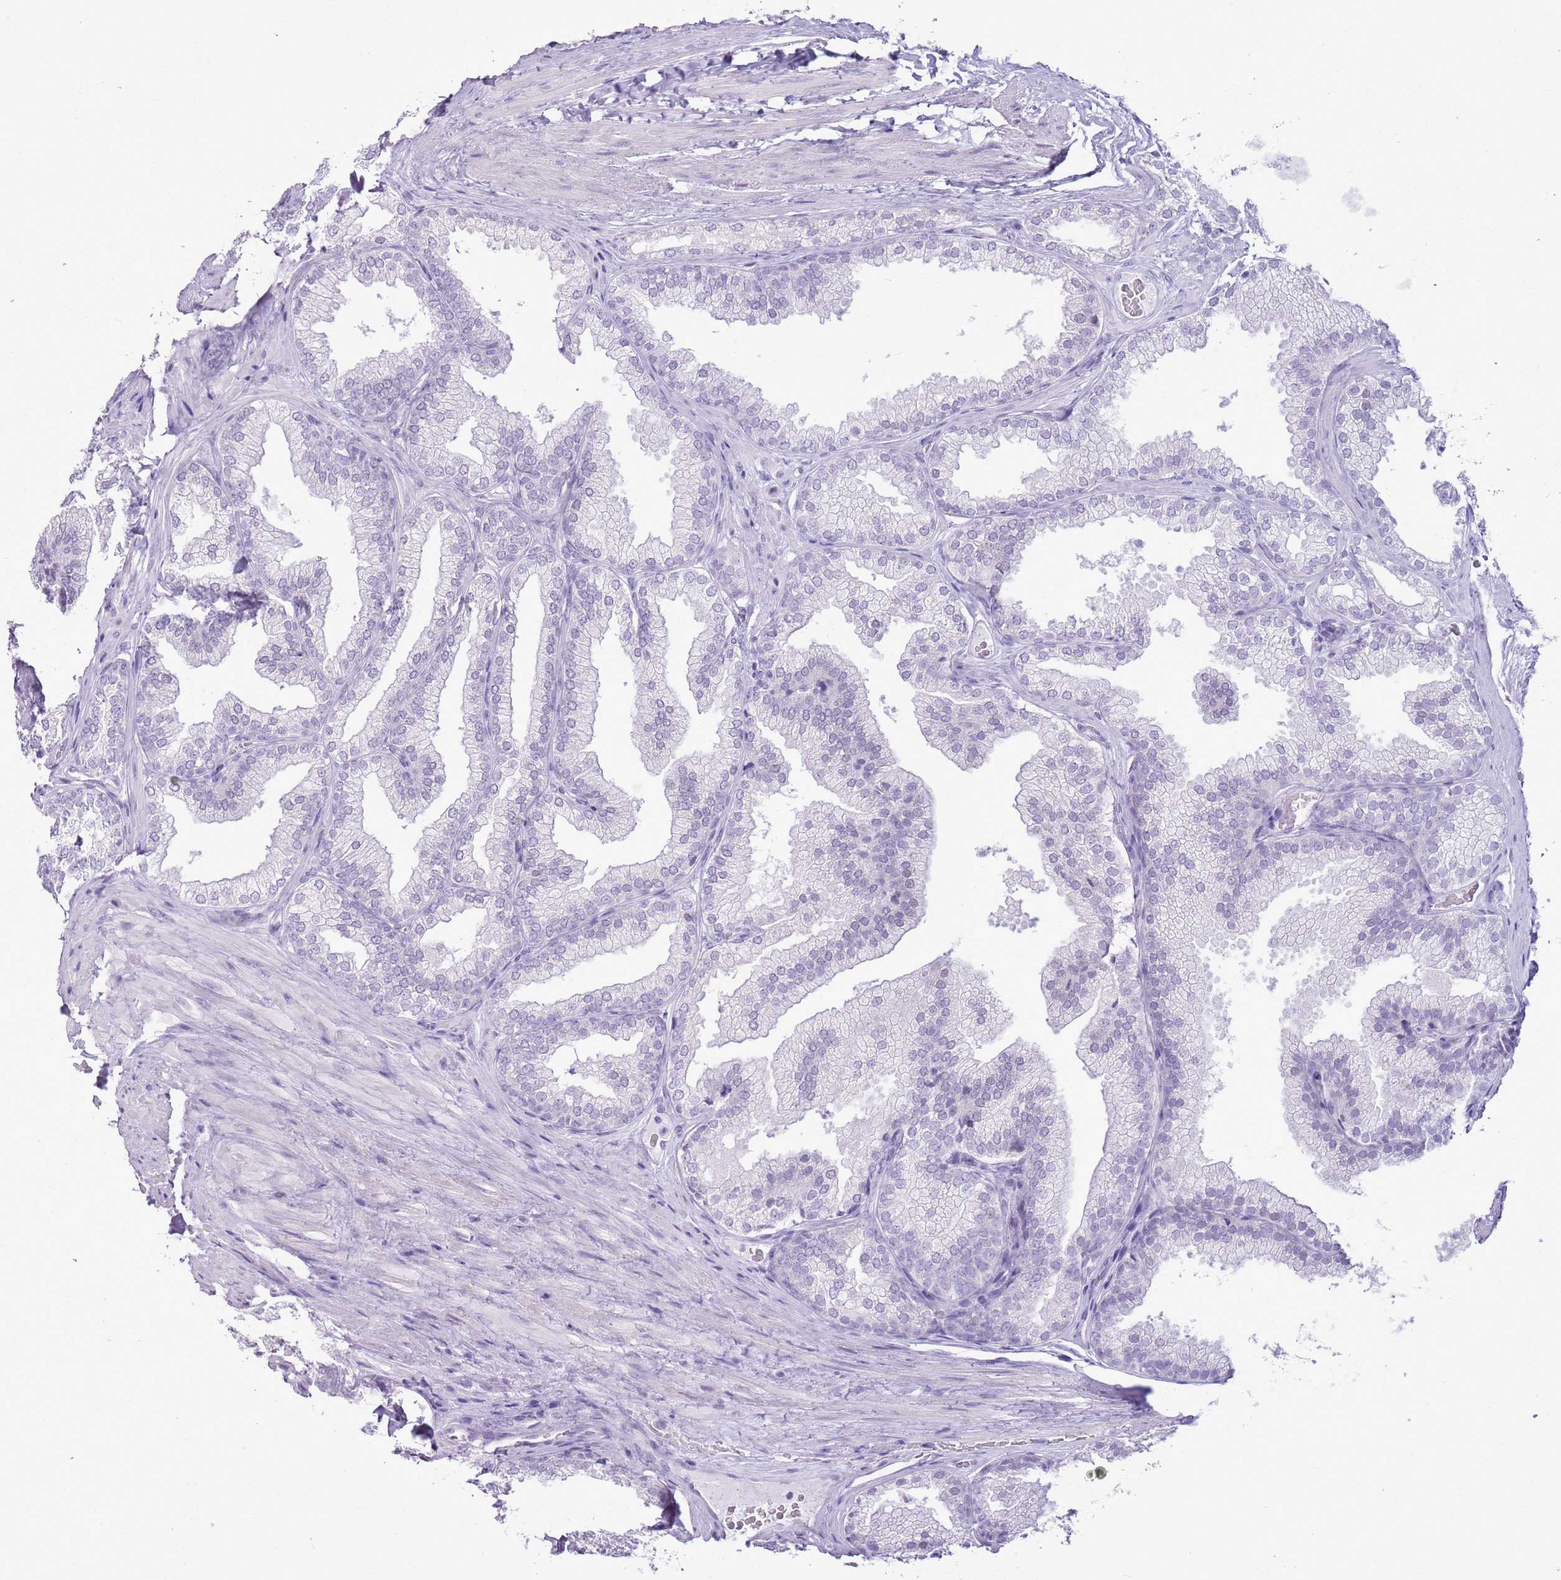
{"staining": {"intensity": "negative", "quantity": "none", "location": "none"}, "tissue": "prostate", "cell_type": "Glandular cells", "image_type": "normal", "snomed": [{"axis": "morphology", "description": "Normal tissue, NOS"}, {"axis": "topography", "description": "Prostate"}], "caption": "High power microscopy histopathology image of an immunohistochemistry (IHC) micrograph of unremarkable prostate, revealing no significant expression in glandular cells.", "gene": "RPL3L", "patient": {"sex": "male", "age": 76}}